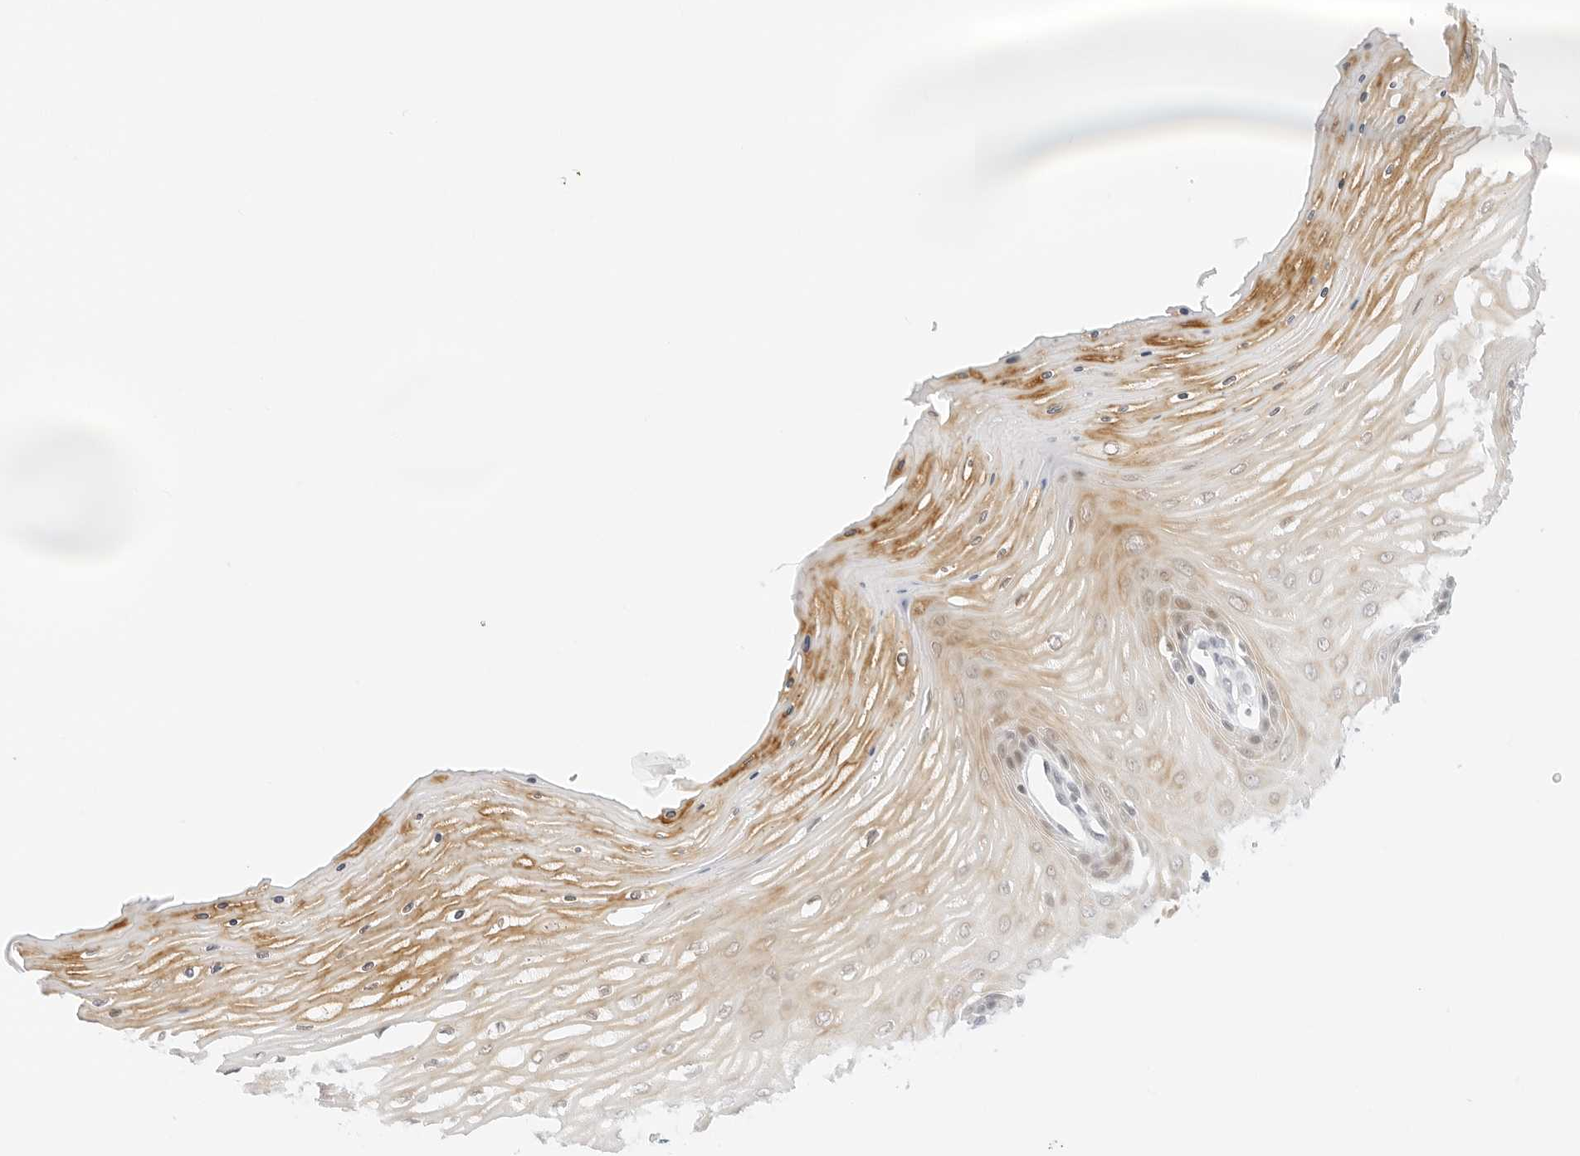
{"staining": {"intensity": "negative", "quantity": "none", "location": "none"}, "tissue": "cervix", "cell_type": "Glandular cells", "image_type": "normal", "snomed": [{"axis": "morphology", "description": "Normal tissue, NOS"}, {"axis": "topography", "description": "Cervix"}], "caption": "IHC image of benign cervix stained for a protein (brown), which reveals no expression in glandular cells. (DAB IHC visualized using brightfield microscopy, high magnification).", "gene": "POLR3C", "patient": {"sex": "female", "age": 55}}